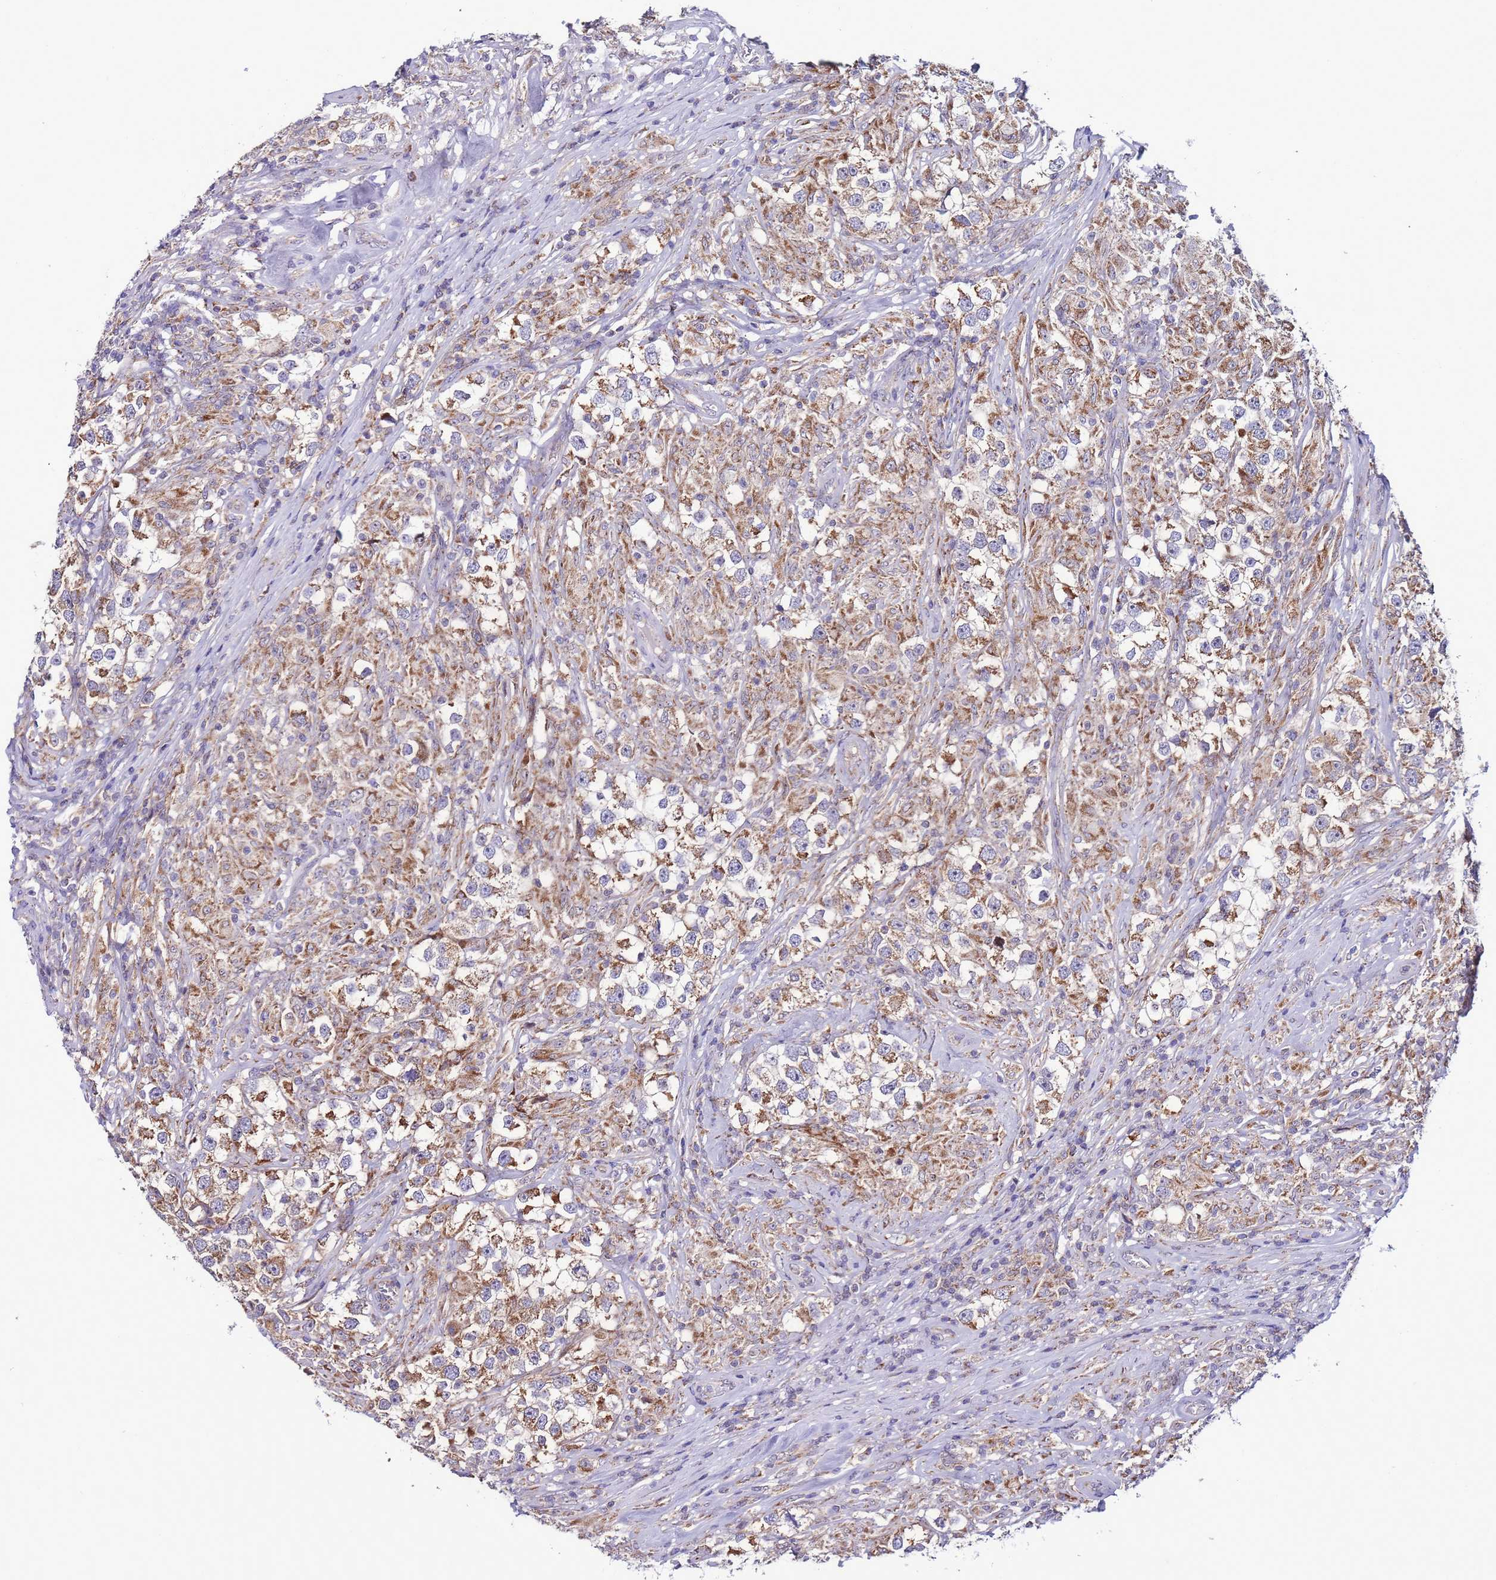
{"staining": {"intensity": "moderate", "quantity": ">75%", "location": "cytoplasmic/membranous"}, "tissue": "testis cancer", "cell_type": "Tumor cells", "image_type": "cancer", "snomed": [{"axis": "morphology", "description": "Seminoma, NOS"}, {"axis": "topography", "description": "Testis"}], "caption": "Moderate cytoplasmic/membranous staining is appreciated in approximately >75% of tumor cells in testis seminoma.", "gene": "UEVLD", "patient": {"sex": "male", "age": 46}}